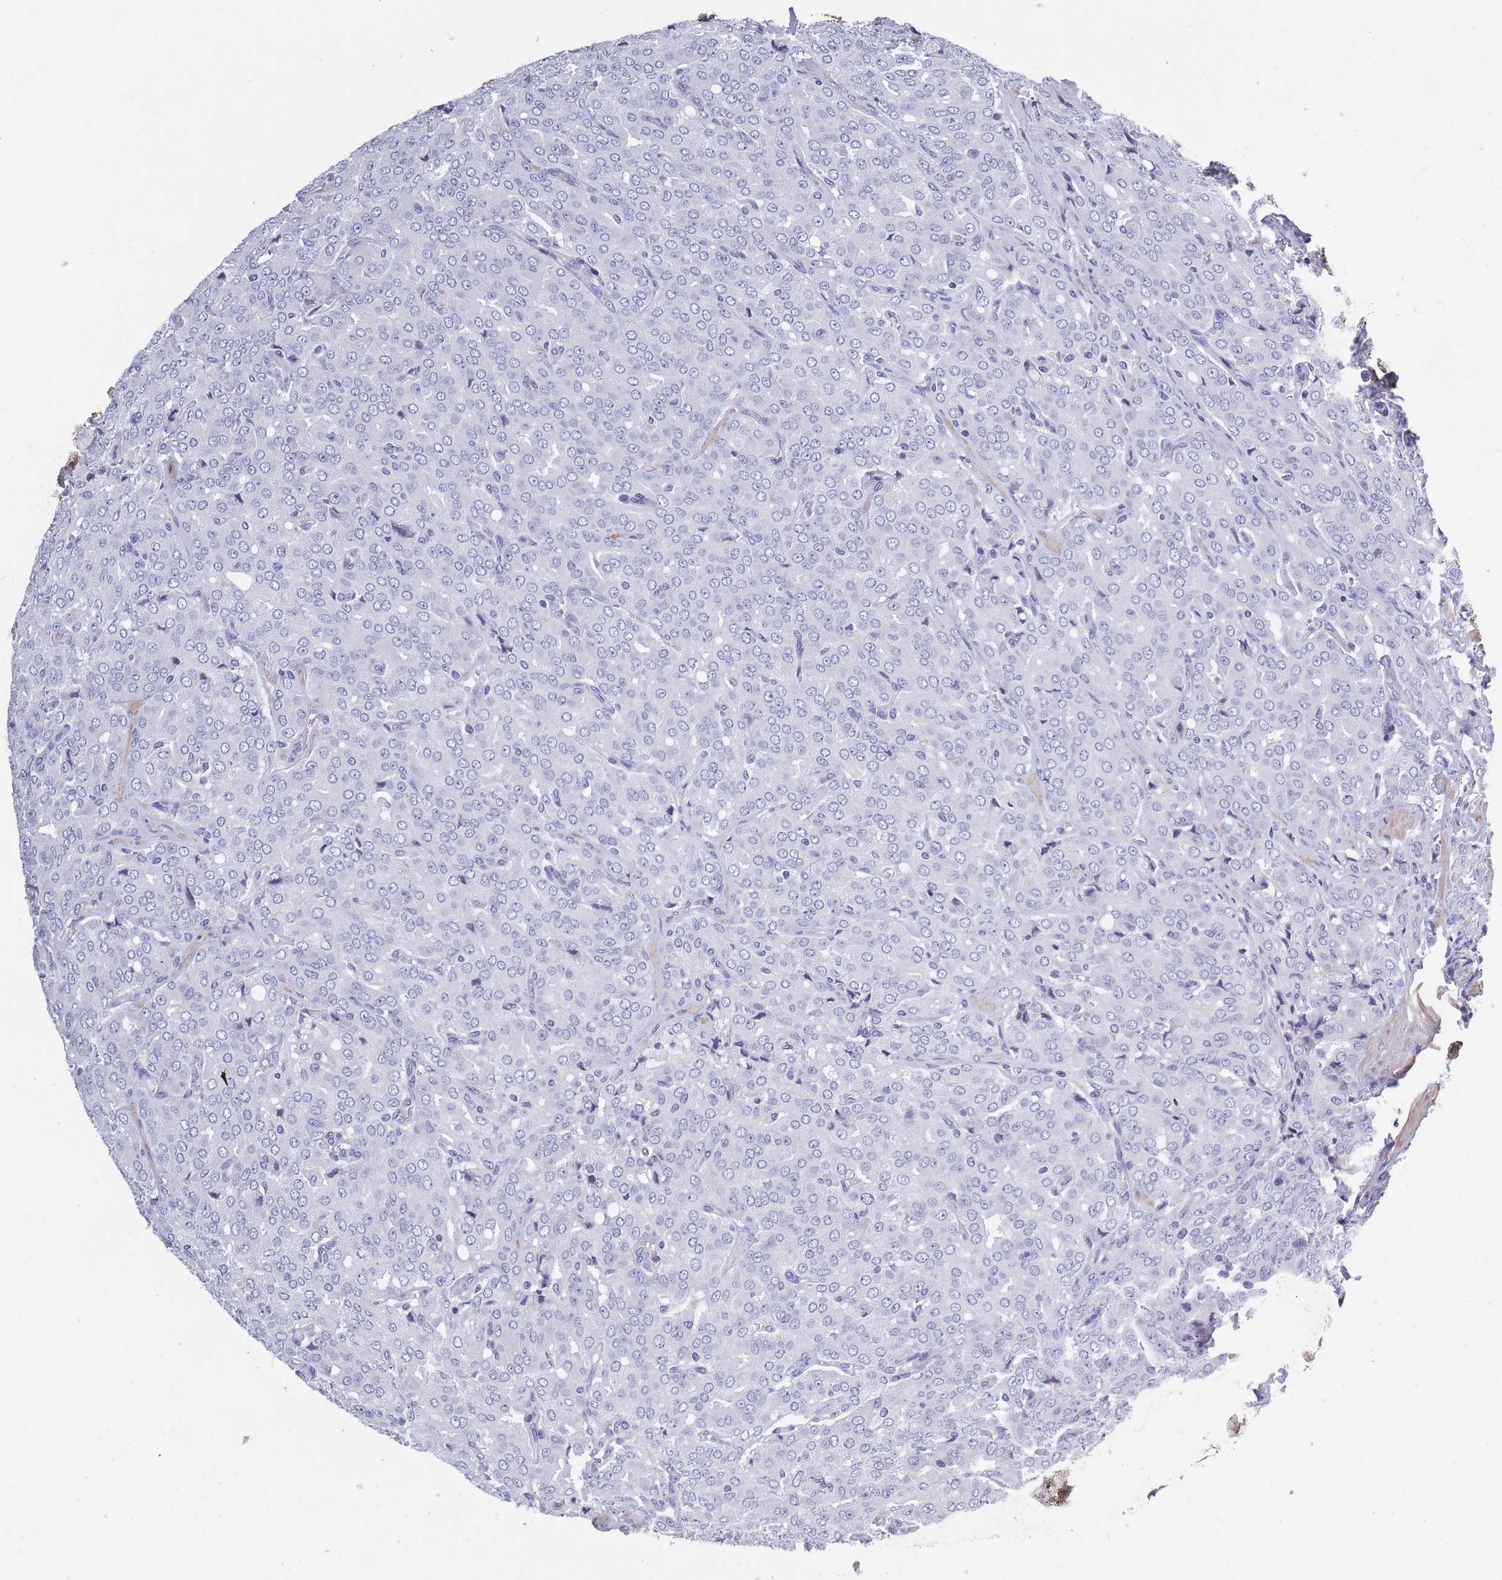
{"staining": {"intensity": "negative", "quantity": "none", "location": "none"}, "tissue": "prostate cancer", "cell_type": "Tumor cells", "image_type": "cancer", "snomed": [{"axis": "morphology", "description": "Adenocarcinoma, High grade"}, {"axis": "topography", "description": "Prostate"}], "caption": "Tumor cells show no significant expression in prostate cancer (high-grade adenocarcinoma). Nuclei are stained in blue.", "gene": "OR4C5", "patient": {"sex": "male", "age": 68}}